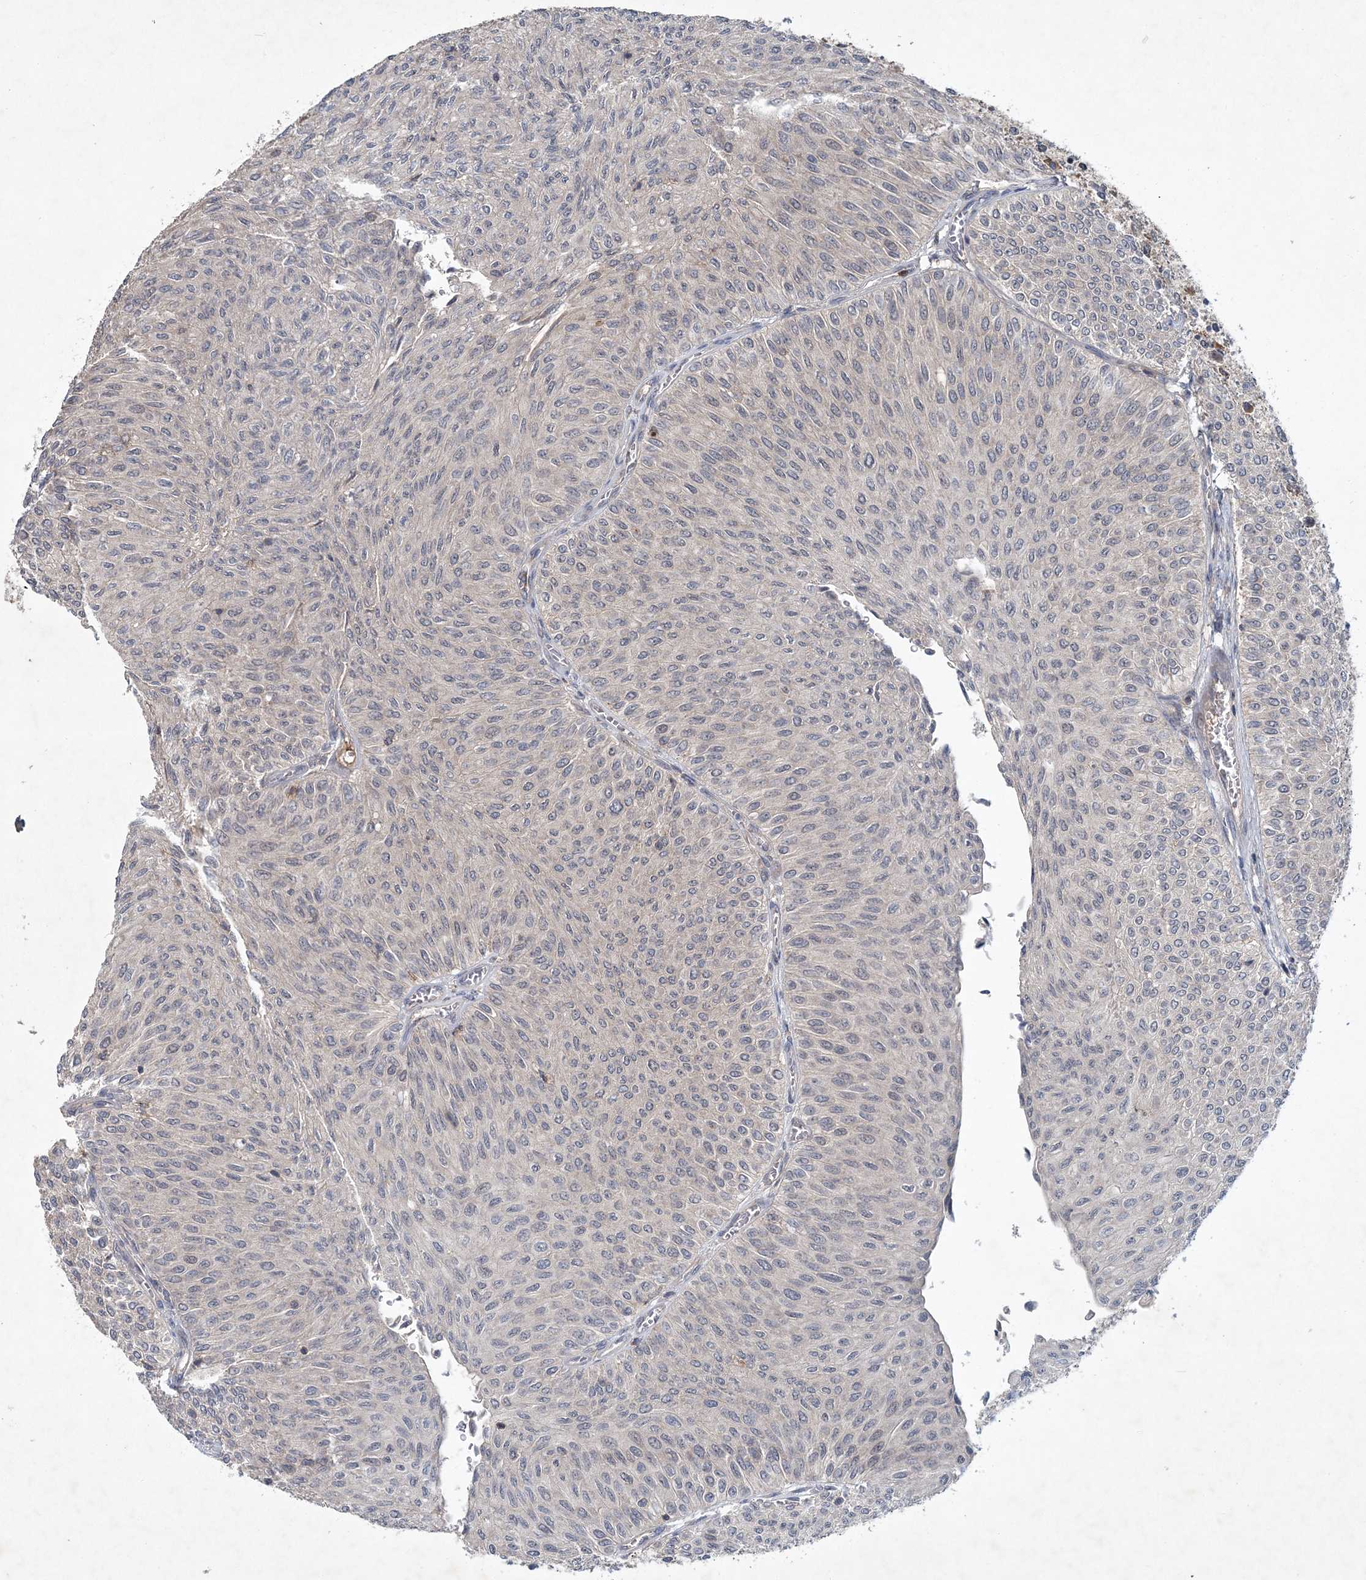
{"staining": {"intensity": "negative", "quantity": "none", "location": "none"}, "tissue": "urothelial cancer", "cell_type": "Tumor cells", "image_type": "cancer", "snomed": [{"axis": "morphology", "description": "Urothelial carcinoma, Low grade"}, {"axis": "topography", "description": "Urinary bladder"}], "caption": "Human urothelial cancer stained for a protein using immunohistochemistry demonstrates no staining in tumor cells.", "gene": "RNF25", "patient": {"sex": "male", "age": 78}}